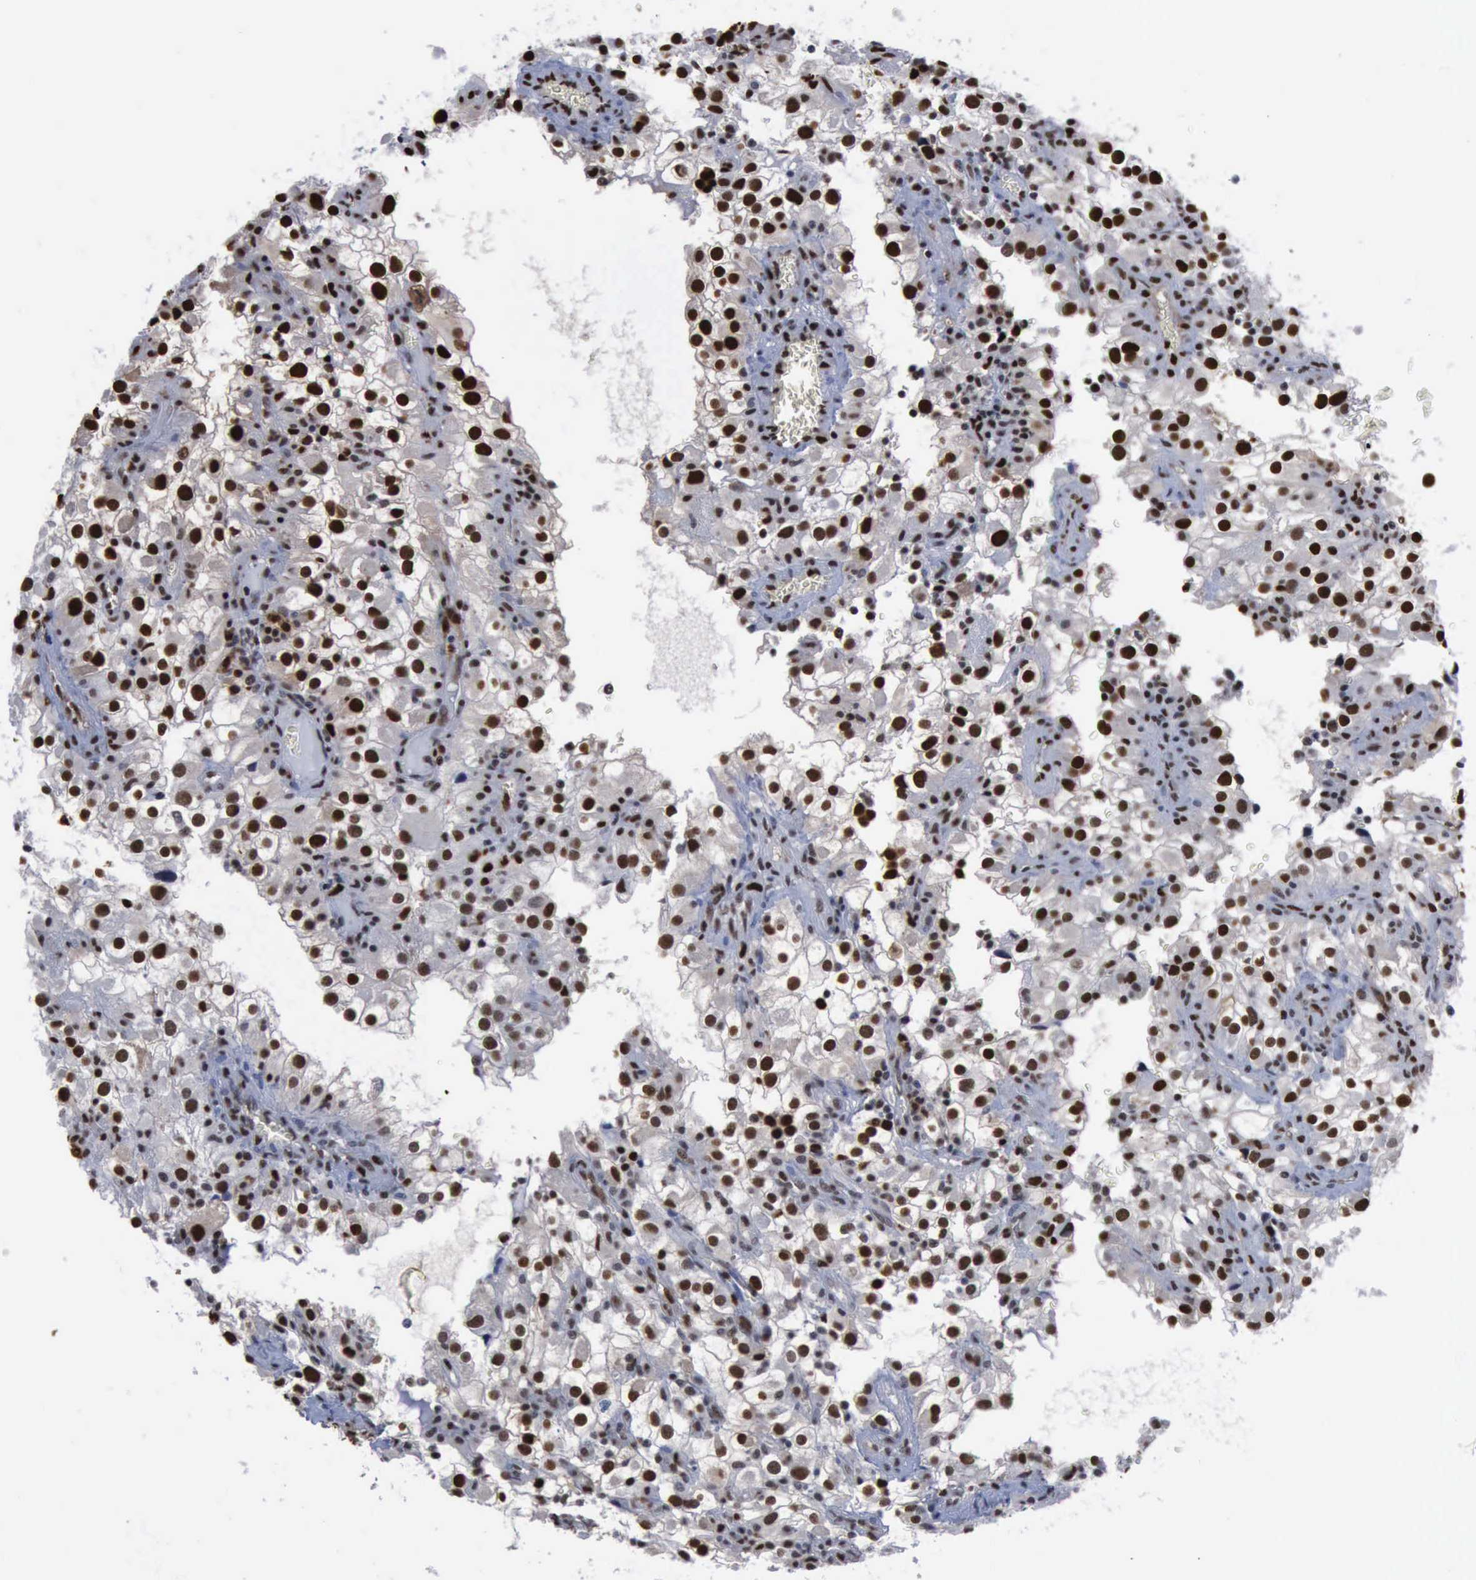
{"staining": {"intensity": "moderate", "quantity": "25%-75%", "location": "nuclear"}, "tissue": "renal cancer", "cell_type": "Tumor cells", "image_type": "cancer", "snomed": [{"axis": "morphology", "description": "Adenocarcinoma, NOS"}, {"axis": "topography", "description": "Kidney"}], "caption": "Immunohistochemical staining of human renal adenocarcinoma demonstrates medium levels of moderate nuclear protein expression in approximately 25%-75% of tumor cells. The staining is performed using DAB (3,3'-diaminobenzidine) brown chromogen to label protein expression. The nuclei are counter-stained blue using hematoxylin.", "gene": "PCNA", "patient": {"sex": "female", "age": 52}}